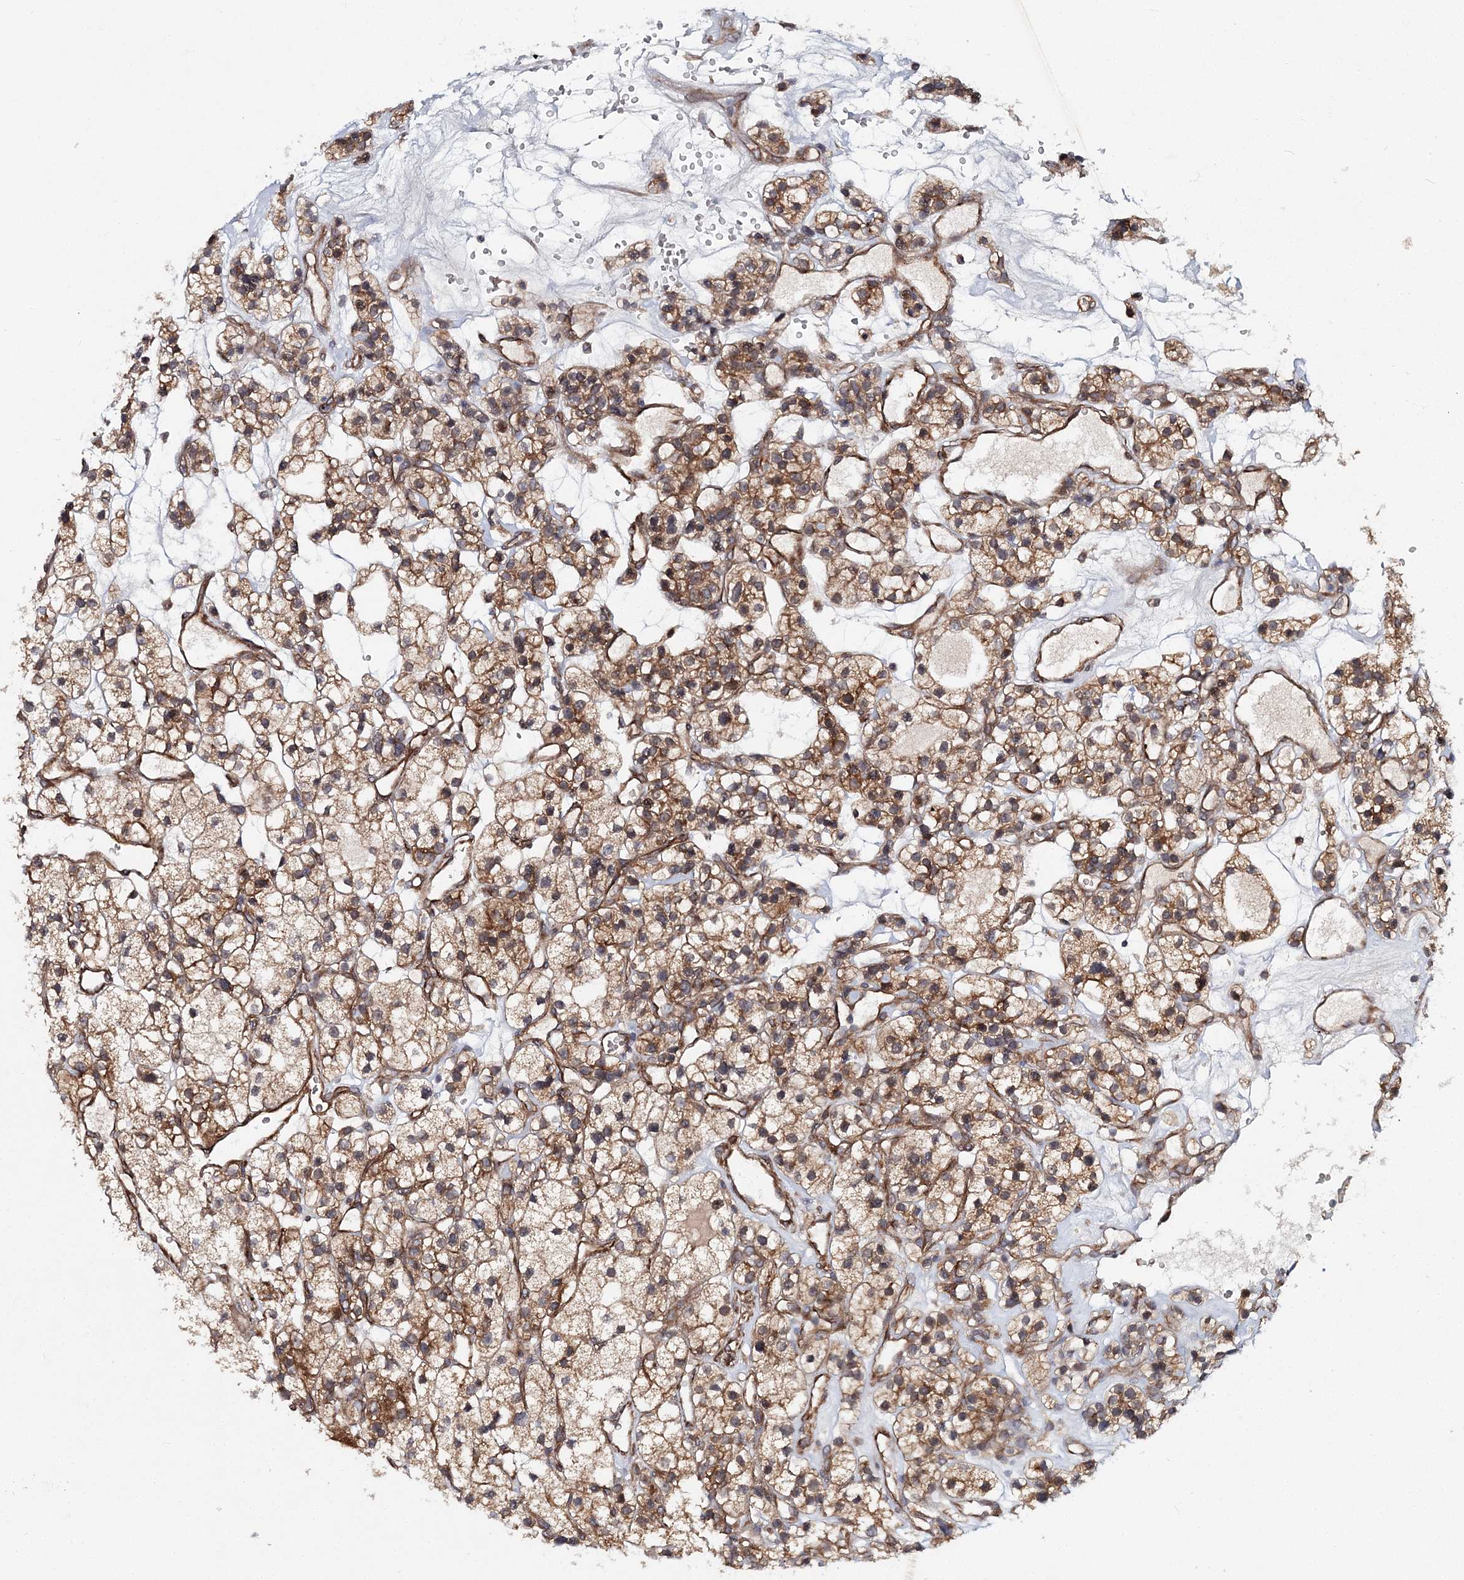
{"staining": {"intensity": "moderate", "quantity": ">75%", "location": "cytoplasmic/membranous"}, "tissue": "renal cancer", "cell_type": "Tumor cells", "image_type": "cancer", "snomed": [{"axis": "morphology", "description": "Adenocarcinoma, NOS"}, {"axis": "topography", "description": "Kidney"}], "caption": "Immunohistochemistry (DAB) staining of human renal cancer demonstrates moderate cytoplasmic/membranous protein staining in approximately >75% of tumor cells.", "gene": "NBAS", "patient": {"sex": "female", "age": 57}}